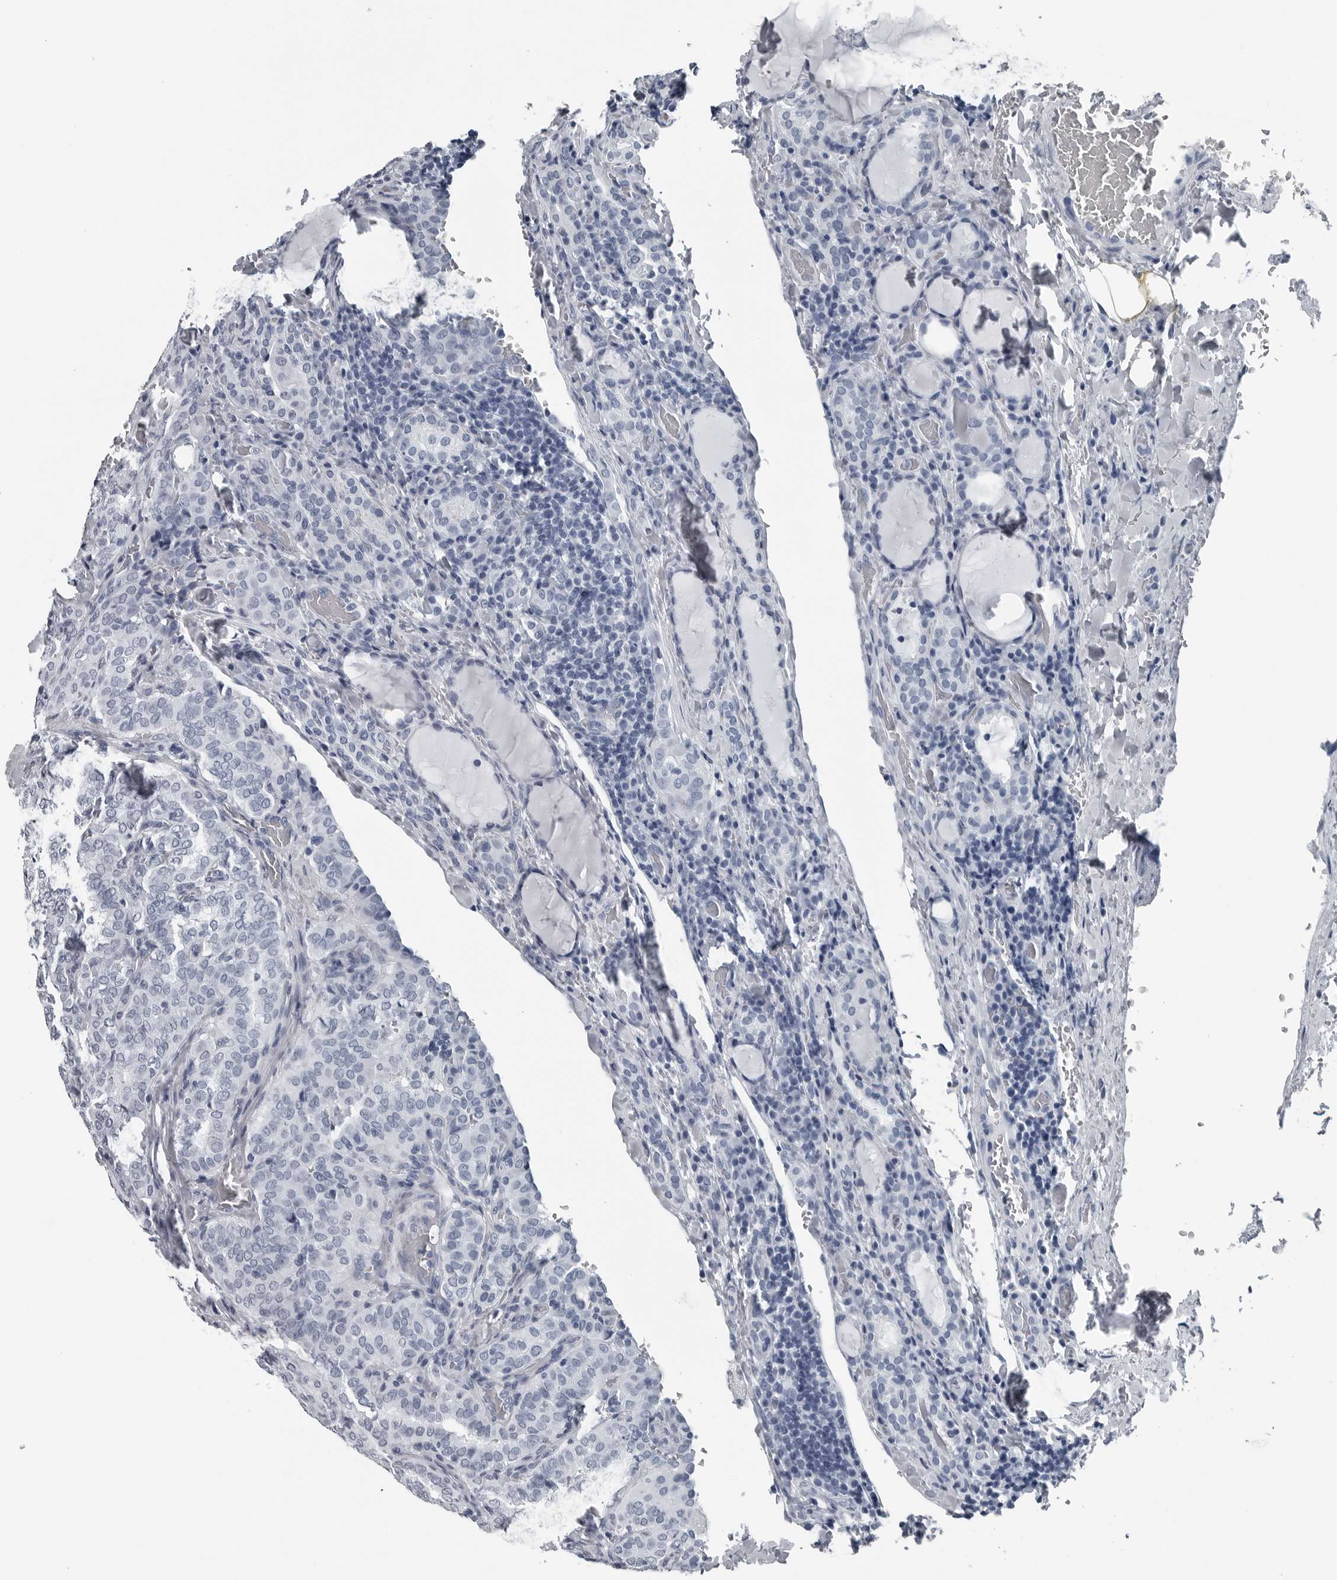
{"staining": {"intensity": "negative", "quantity": "none", "location": "none"}, "tissue": "thyroid cancer", "cell_type": "Tumor cells", "image_type": "cancer", "snomed": [{"axis": "morphology", "description": "Normal tissue, NOS"}, {"axis": "morphology", "description": "Papillary adenocarcinoma, NOS"}, {"axis": "topography", "description": "Thyroid gland"}], "caption": "Immunohistochemistry (IHC) image of thyroid cancer stained for a protein (brown), which exhibits no staining in tumor cells. (DAB immunohistochemistry visualized using brightfield microscopy, high magnification).", "gene": "SPINK1", "patient": {"sex": "female", "age": 30}}